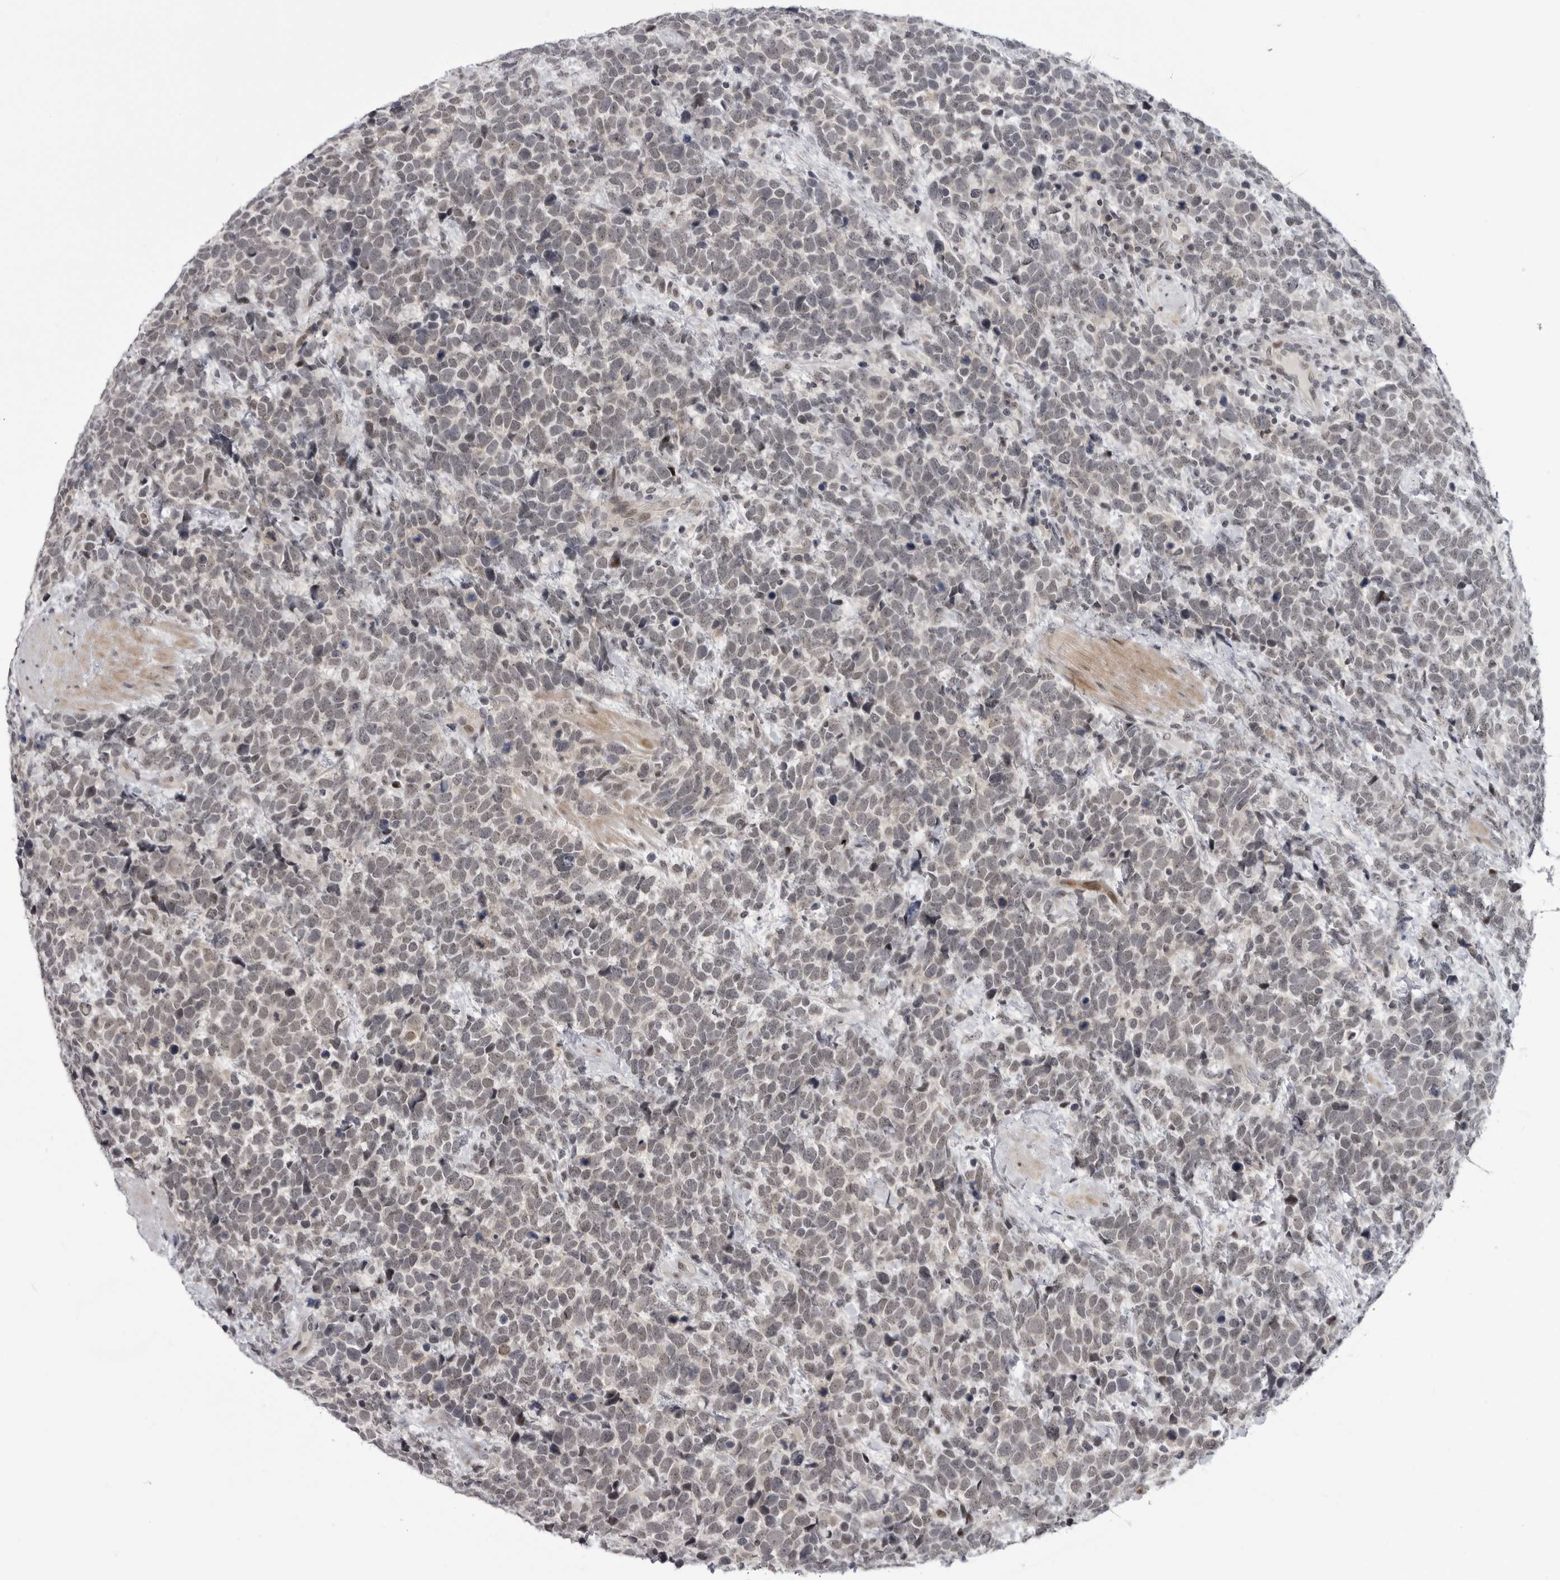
{"staining": {"intensity": "weak", "quantity": "<25%", "location": "nuclear"}, "tissue": "urothelial cancer", "cell_type": "Tumor cells", "image_type": "cancer", "snomed": [{"axis": "morphology", "description": "Urothelial carcinoma, High grade"}, {"axis": "topography", "description": "Urinary bladder"}], "caption": "There is no significant positivity in tumor cells of urothelial cancer.", "gene": "ALPK2", "patient": {"sex": "female", "age": 82}}